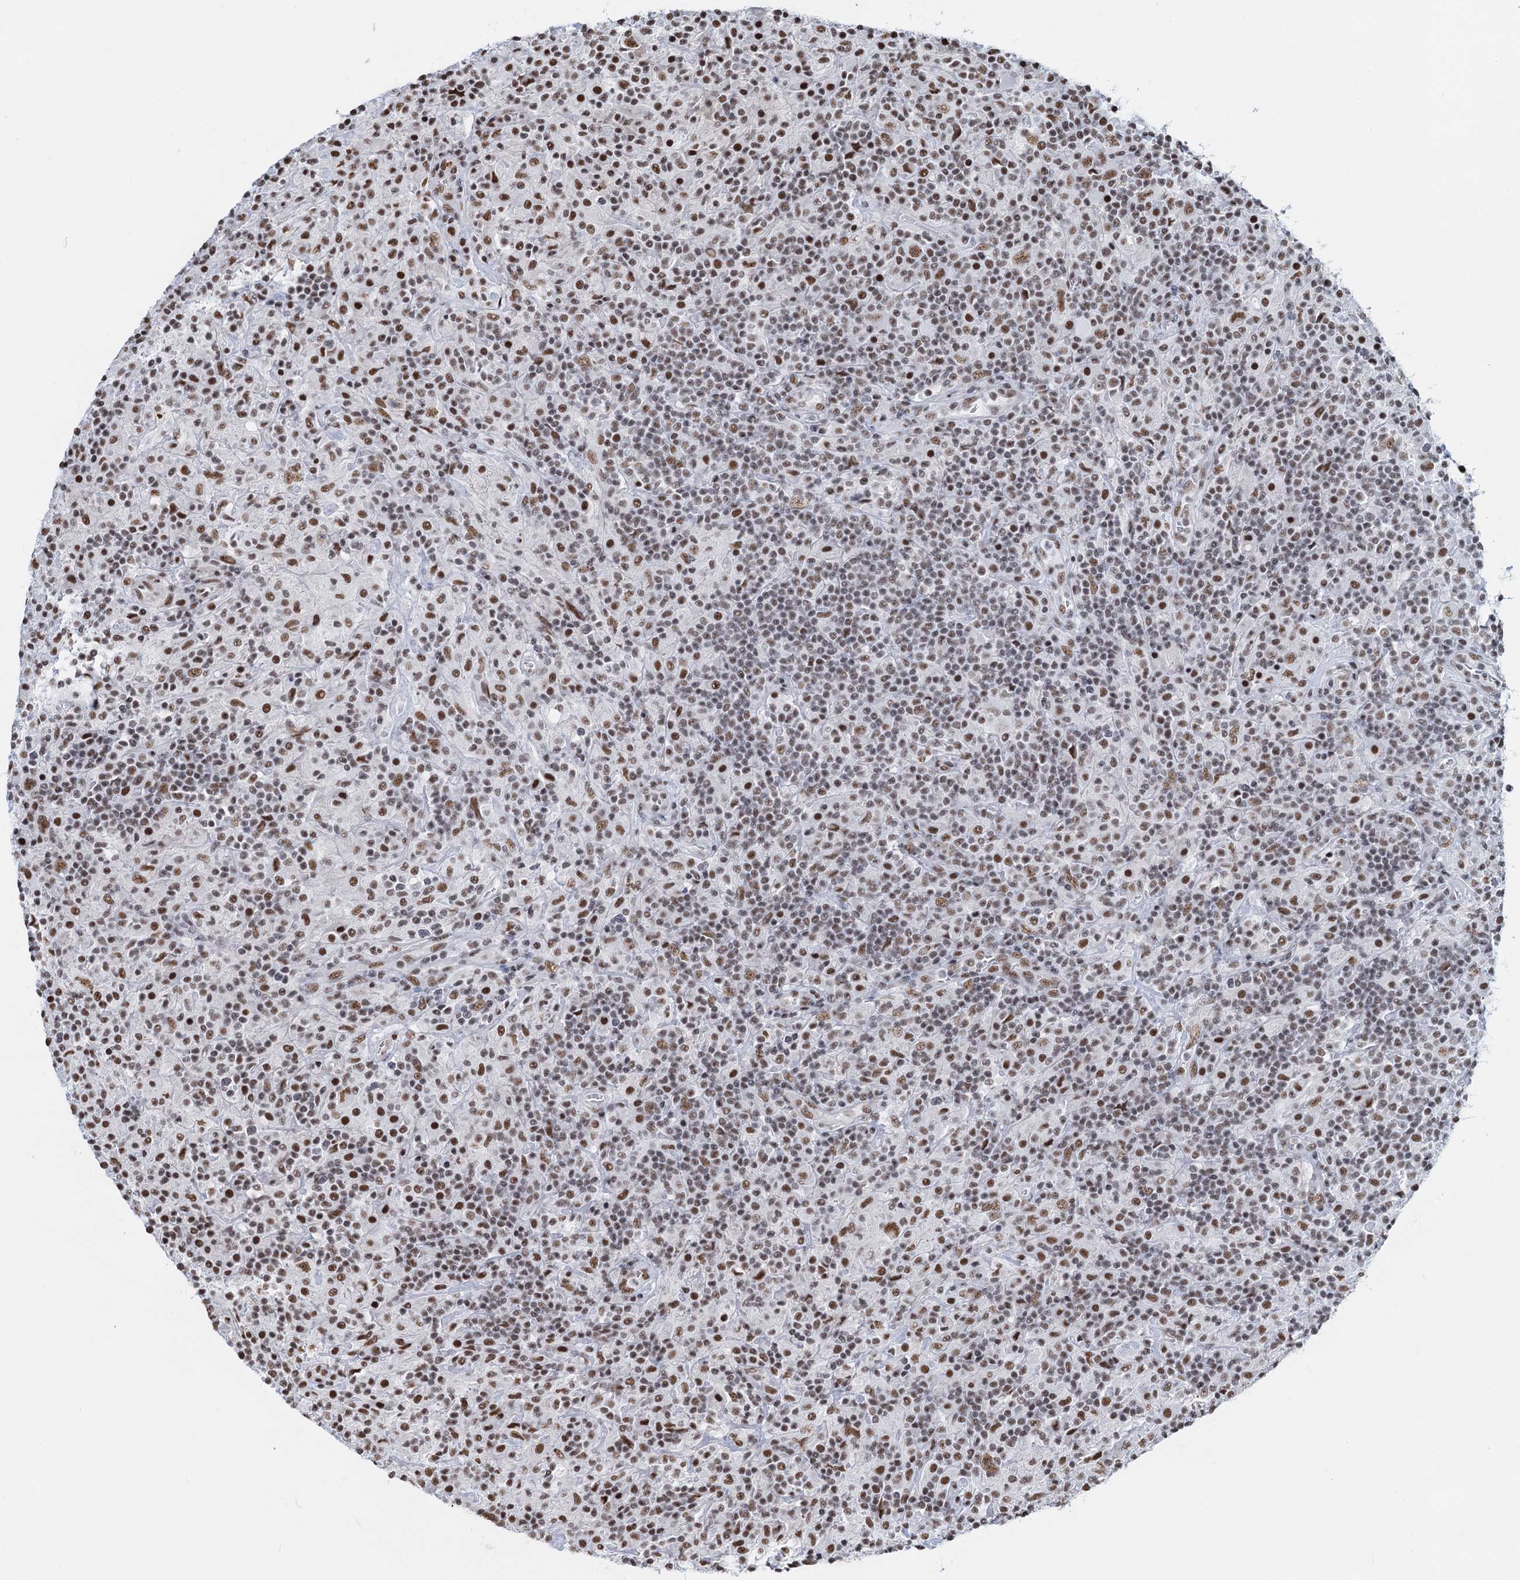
{"staining": {"intensity": "moderate", "quantity": ">75%", "location": "nuclear"}, "tissue": "lymphoma", "cell_type": "Tumor cells", "image_type": "cancer", "snomed": [{"axis": "morphology", "description": "Hodgkin's disease, NOS"}, {"axis": "topography", "description": "Lymph node"}], "caption": "An IHC photomicrograph of tumor tissue is shown. Protein staining in brown shows moderate nuclear positivity in lymphoma within tumor cells.", "gene": "ZNF609", "patient": {"sex": "male", "age": 70}}